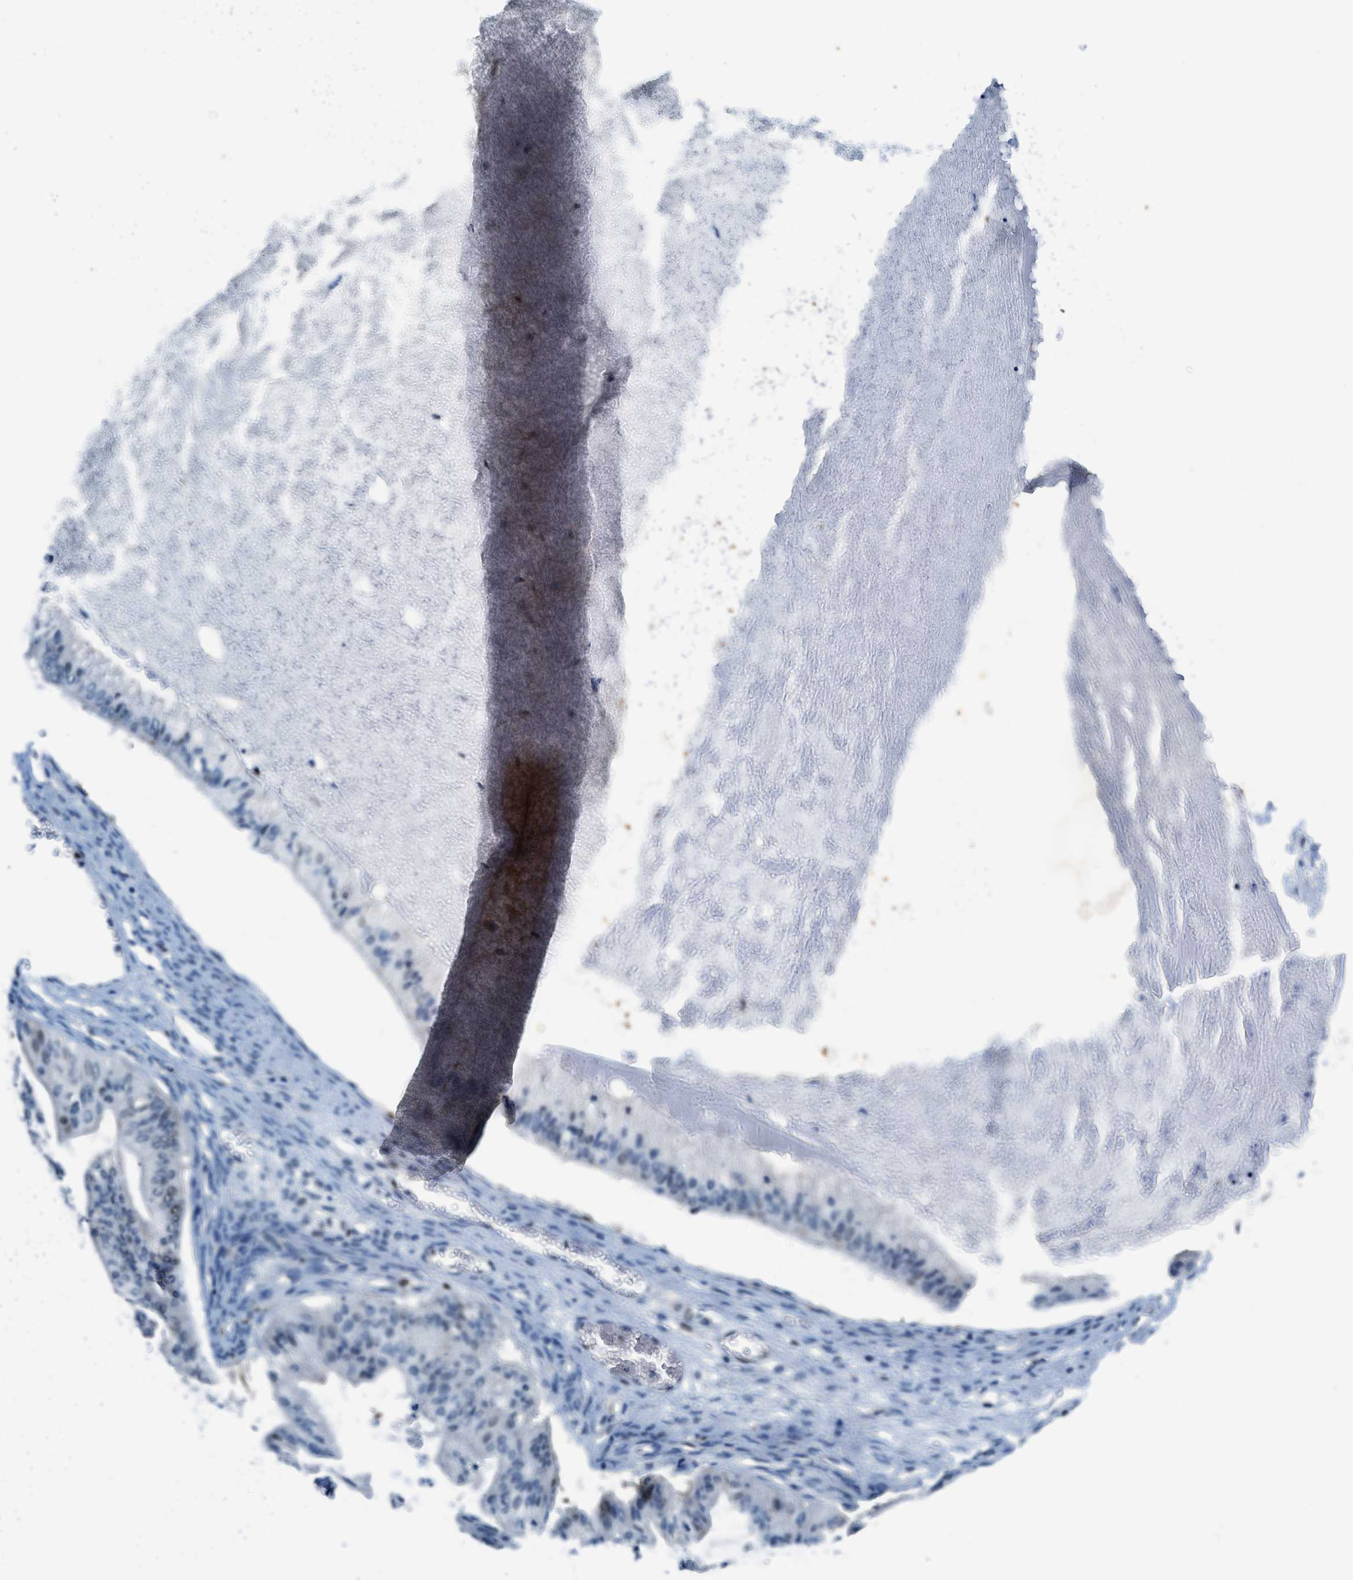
{"staining": {"intensity": "negative", "quantity": "none", "location": "none"}, "tissue": "ovarian cancer", "cell_type": "Tumor cells", "image_type": "cancer", "snomed": [{"axis": "morphology", "description": "Cystadenocarcinoma, mucinous, NOS"}, {"axis": "topography", "description": "Ovary"}], "caption": "DAB immunohistochemical staining of ovarian cancer exhibits no significant positivity in tumor cells.", "gene": "OGFR", "patient": {"sex": "female", "age": 57}}